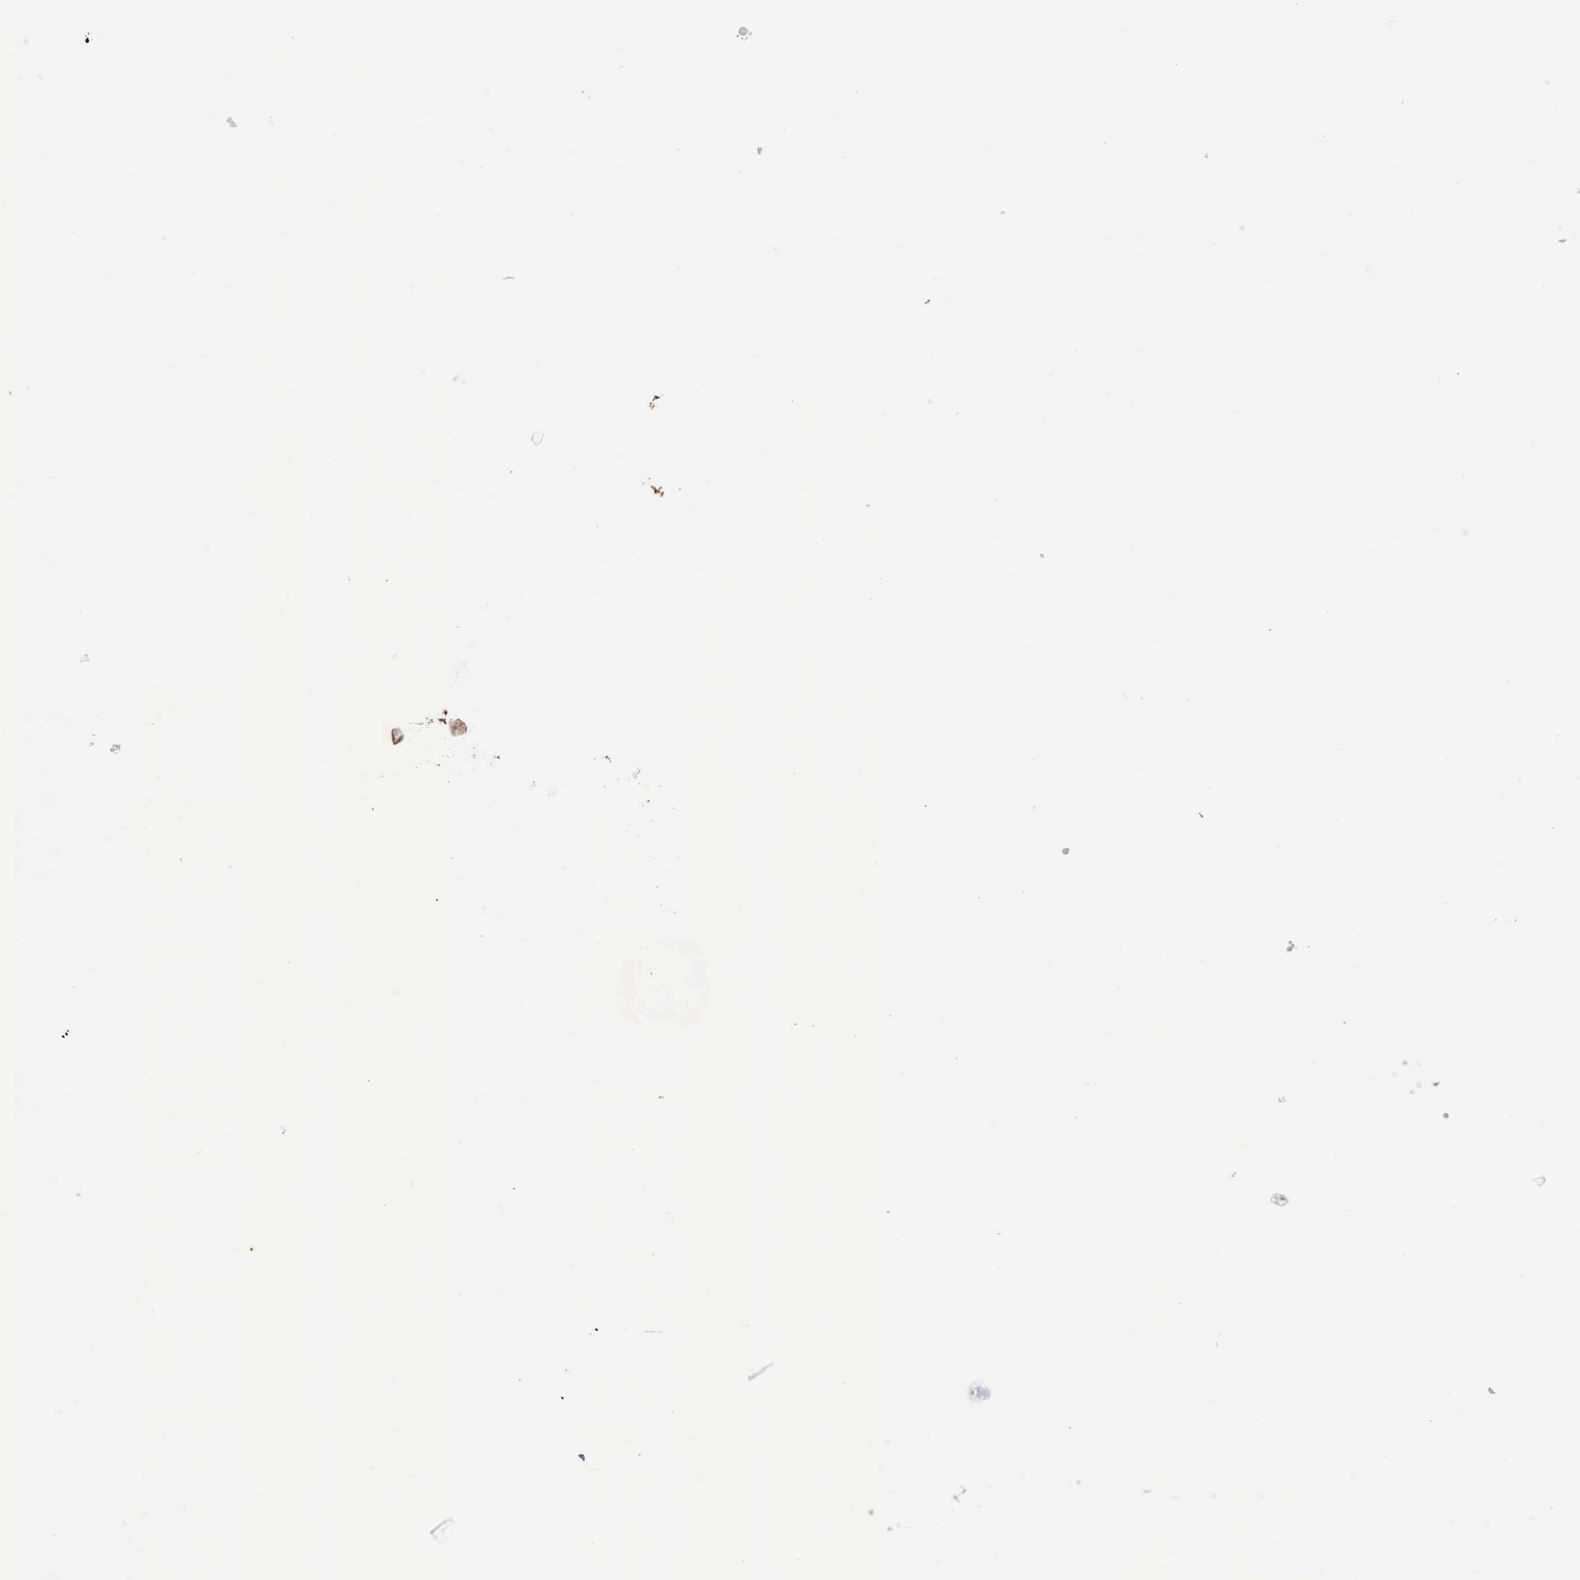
{"staining": {"intensity": "negative", "quantity": "none", "location": "none"}, "tissue": "nasopharynx", "cell_type": "Respiratory epithelial cells", "image_type": "normal", "snomed": [{"axis": "morphology", "description": "Normal tissue, NOS"}, {"axis": "topography", "description": "Nasopharynx"}], "caption": "Benign nasopharynx was stained to show a protein in brown. There is no significant positivity in respiratory epithelial cells. (DAB IHC visualized using brightfield microscopy, high magnification).", "gene": "KRT10", "patient": {"sex": "male", "age": 13}}